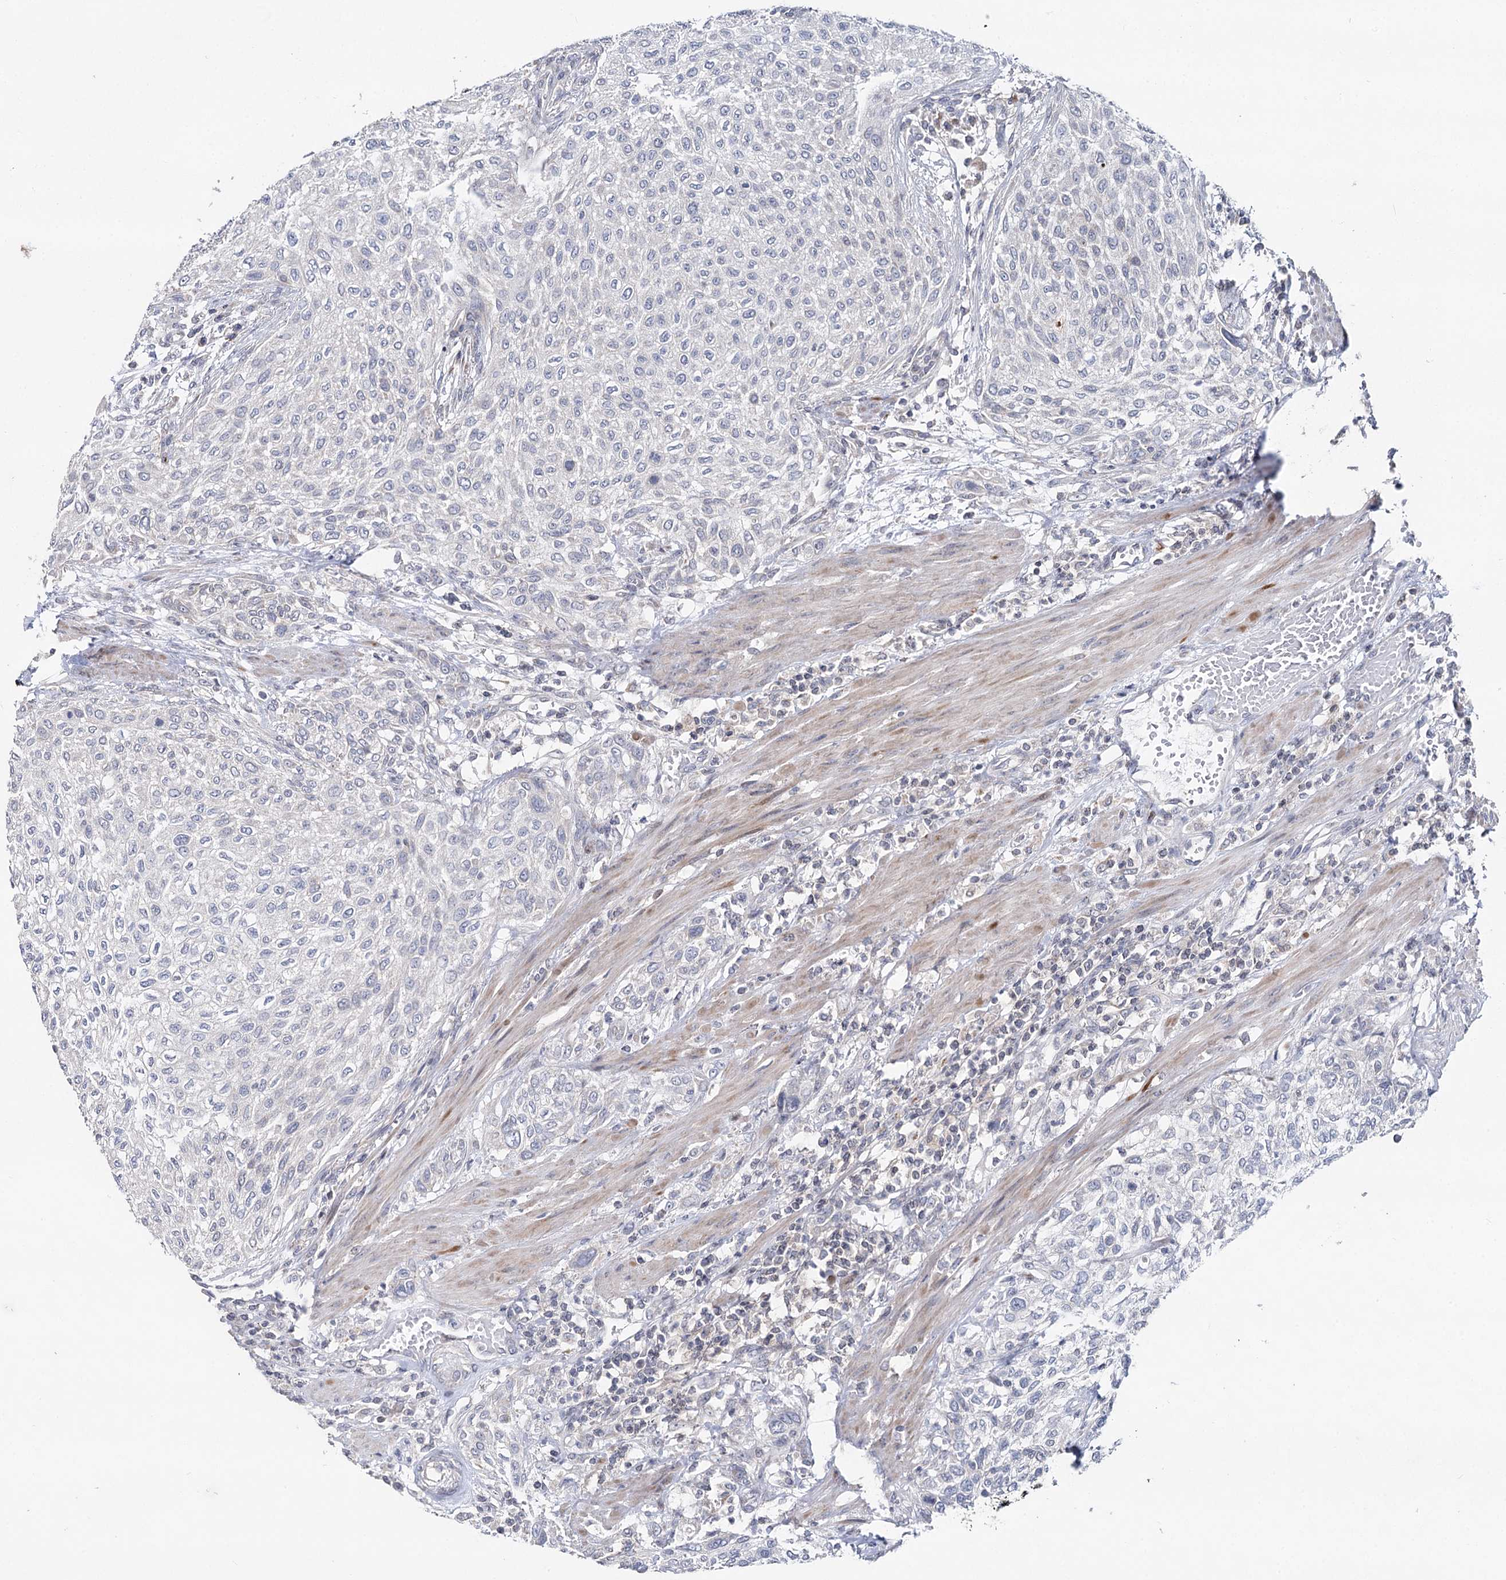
{"staining": {"intensity": "negative", "quantity": "none", "location": "none"}, "tissue": "urothelial cancer", "cell_type": "Tumor cells", "image_type": "cancer", "snomed": [{"axis": "morphology", "description": "Urothelial carcinoma, High grade"}, {"axis": "topography", "description": "Urinary bladder"}], "caption": "DAB immunohistochemical staining of urothelial carcinoma (high-grade) reveals no significant staining in tumor cells. The staining was performed using DAB (3,3'-diaminobenzidine) to visualize the protein expression in brown, while the nuclei were stained in blue with hematoxylin (Magnification: 20x).", "gene": "PTGR1", "patient": {"sex": "male", "age": 35}}